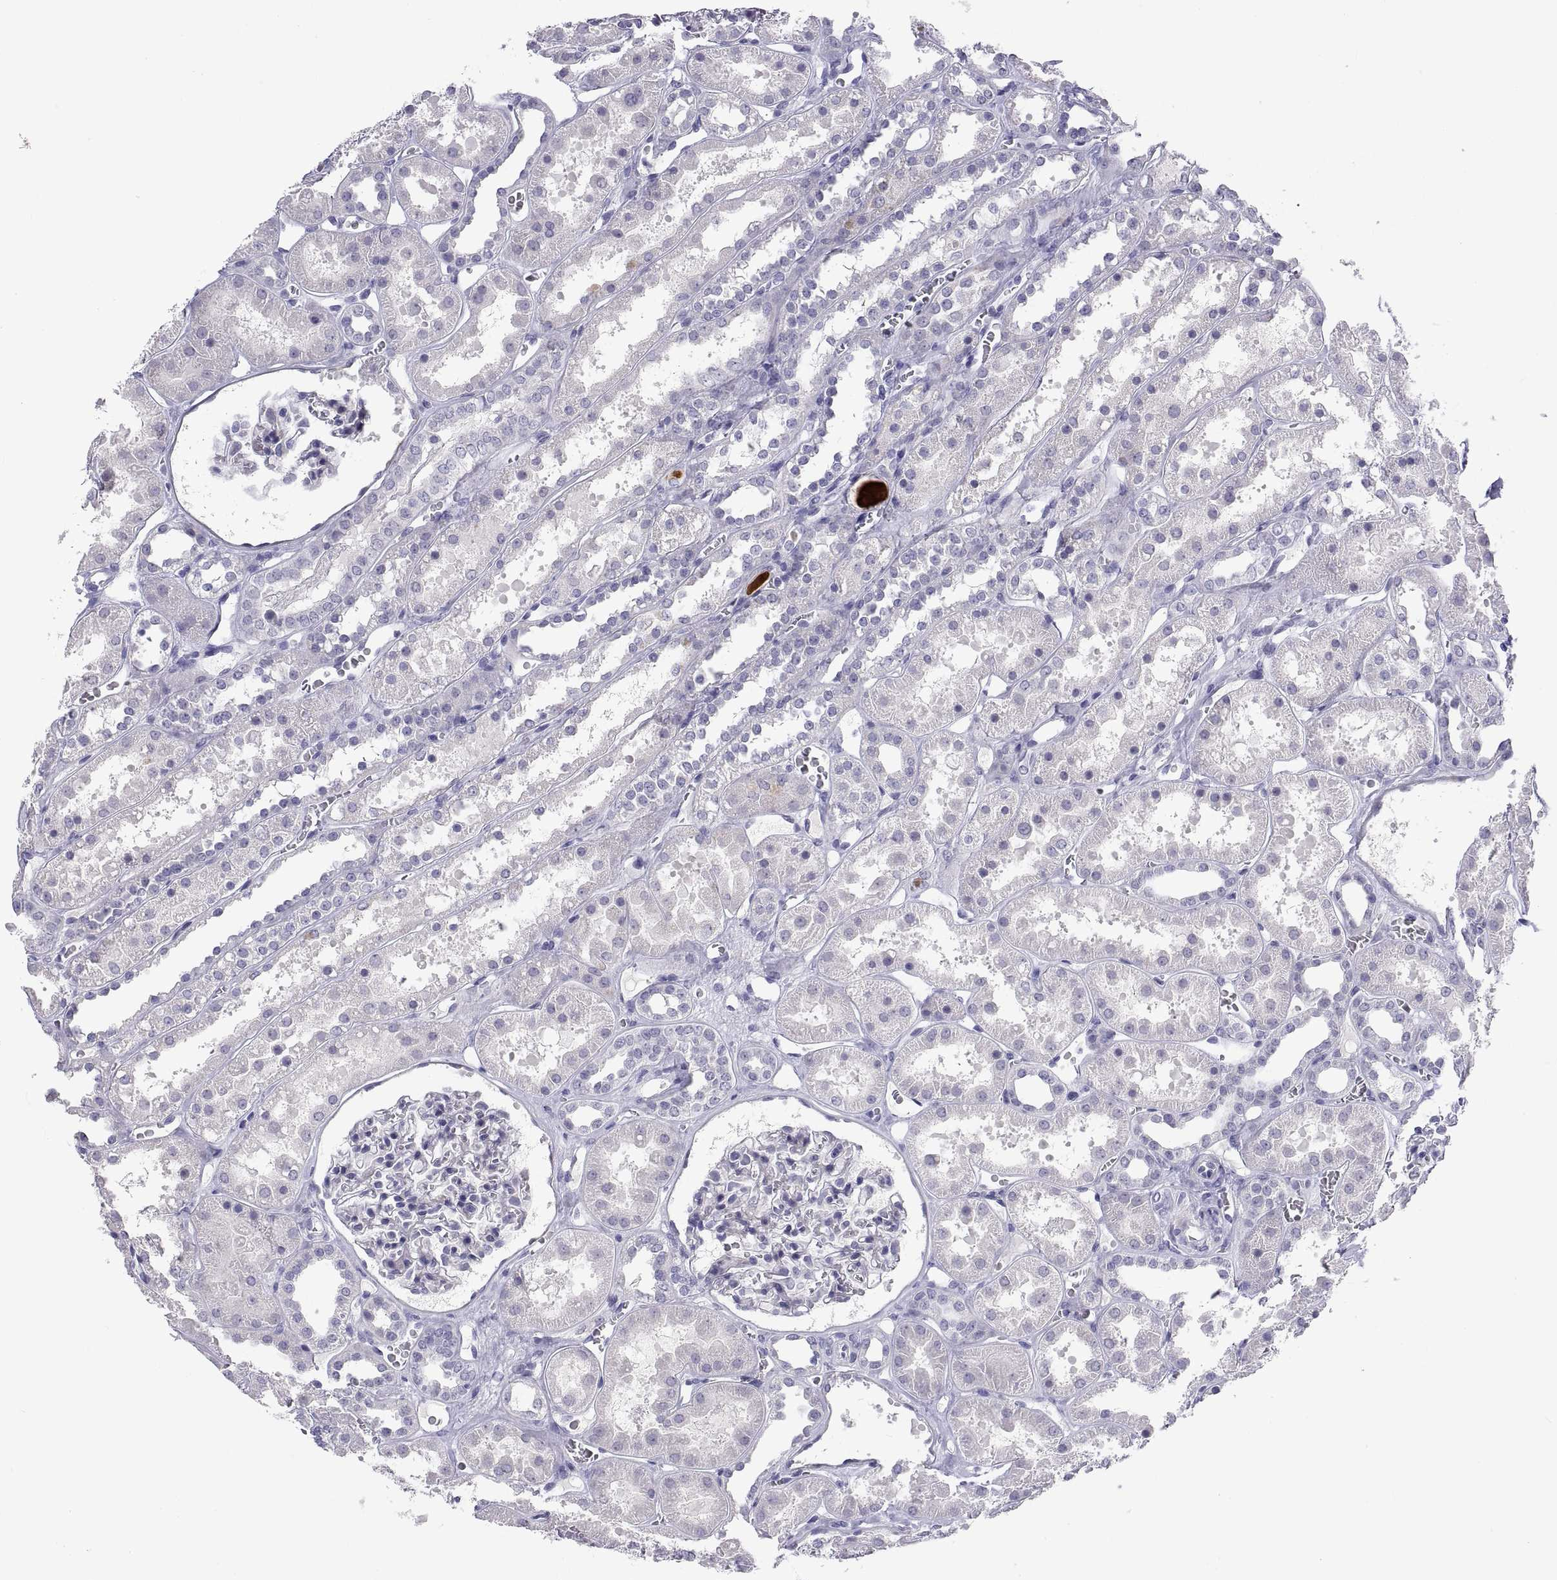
{"staining": {"intensity": "negative", "quantity": "none", "location": "none"}, "tissue": "kidney", "cell_type": "Cells in glomeruli", "image_type": "normal", "snomed": [{"axis": "morphology", "description": "Normal tissue, NOS"}, {"axis": "topography", "description": "Kidney"}], "caption": "Immunohistochemistry (IHC) image of unremarkable kidney stained for a protein (brown), which exhibits no expression in cells in glomeruli.", "gene": "TEX13A", "patient": {"sex": "female", "age": 41}}